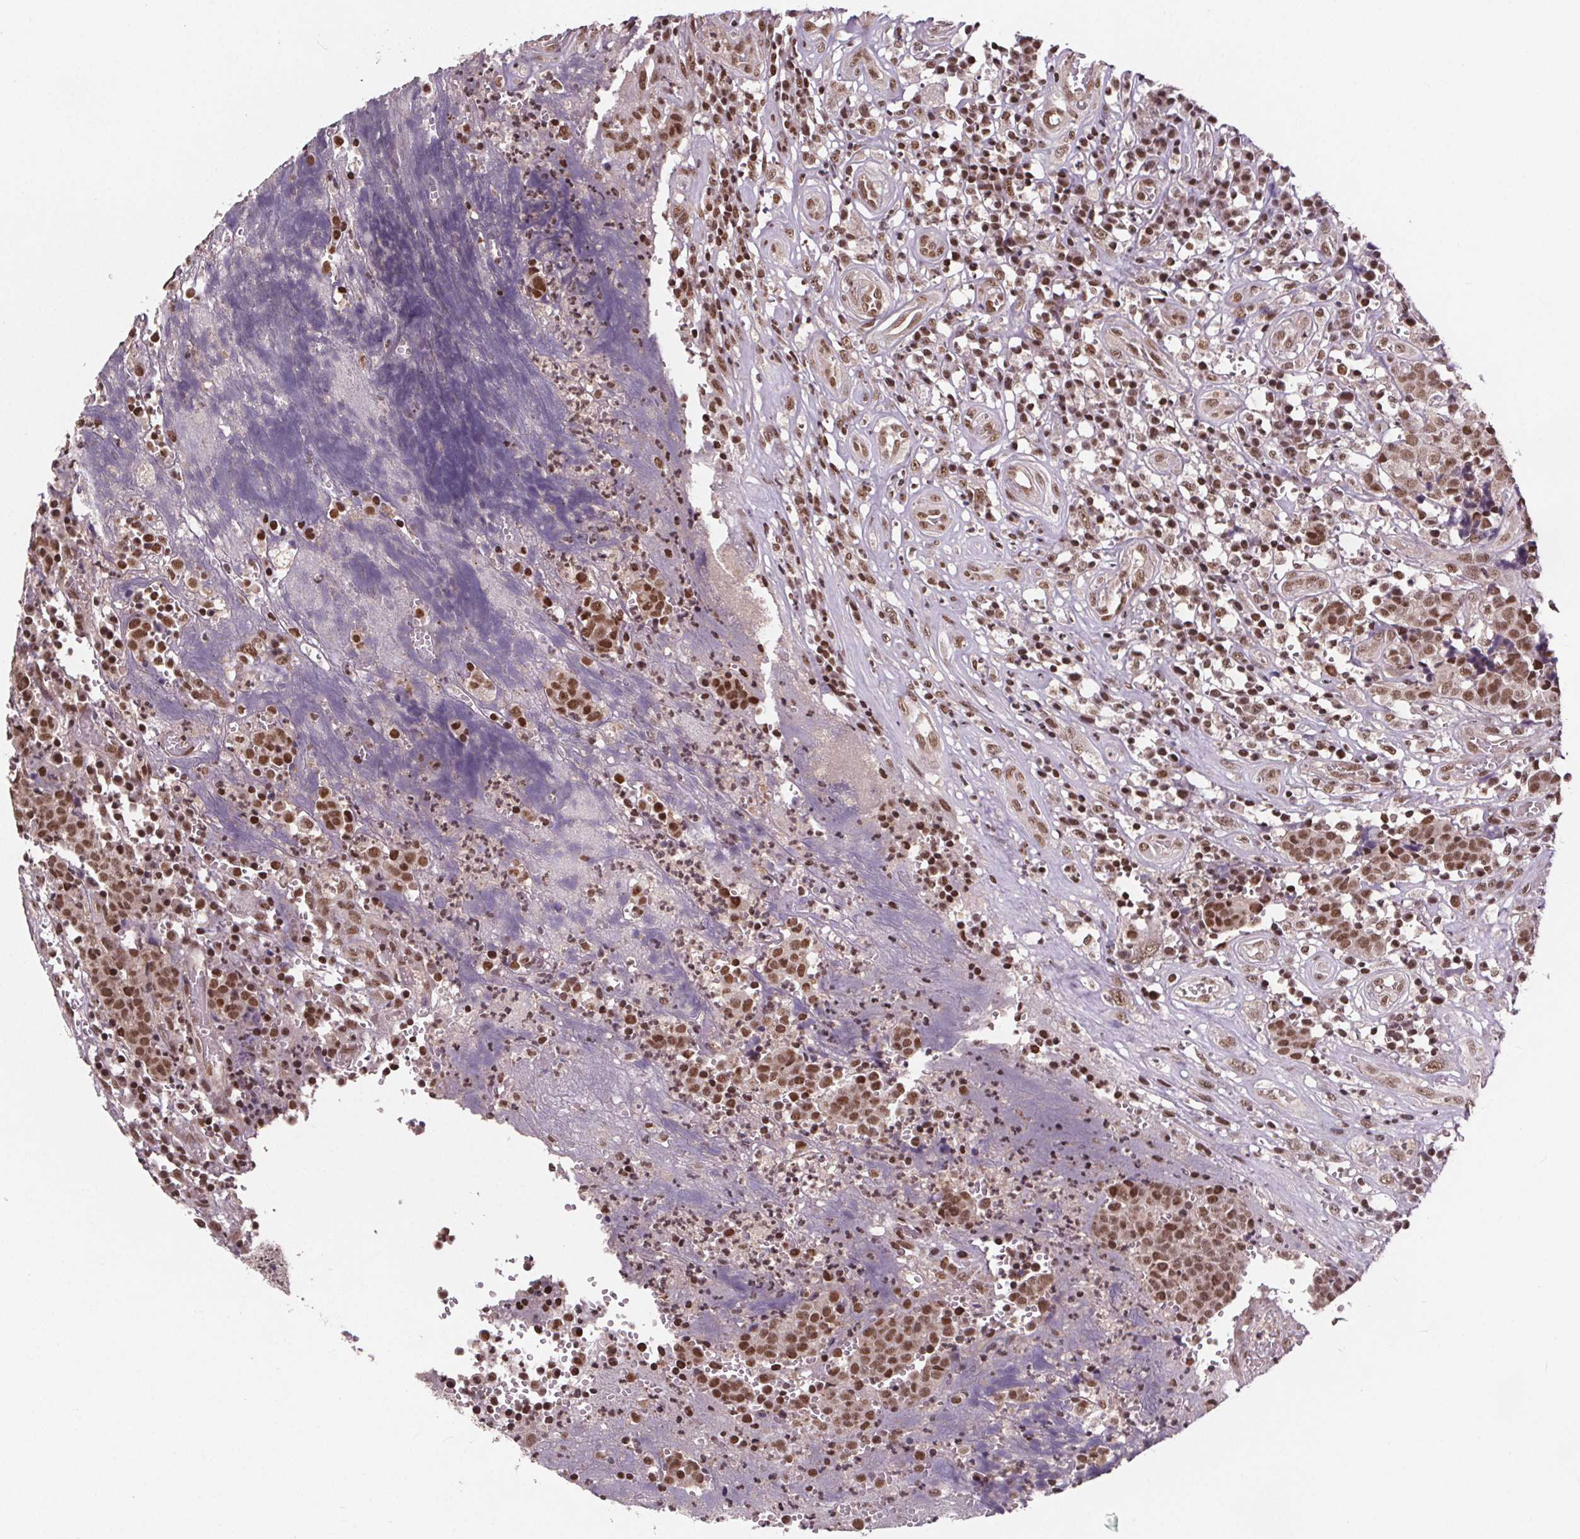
{"staining": {"intensity": "moderate", "quantity": ">75%", "location": "nuclear"}, "tissue": "prostate cancer", "cell_type": "Tumor cells", "image_type": "cancer", "snomed": [{"axis": "morphology", "description": "Adenocarcinoma, High grade"}, {"axis": "topography", "description": "Prostate and seminal vesicle, NOS"}], "caption": "Protein staining of prostate cancer (high-grade adenocarcinoma) tissue displays moderate nuclear positivity in about >75% of tumor cells. (DAB IHC, brown staining for protein, blue staining for nuclei).", "gene": "JARID2", "patient": {"sex": "male", "age": 60}}